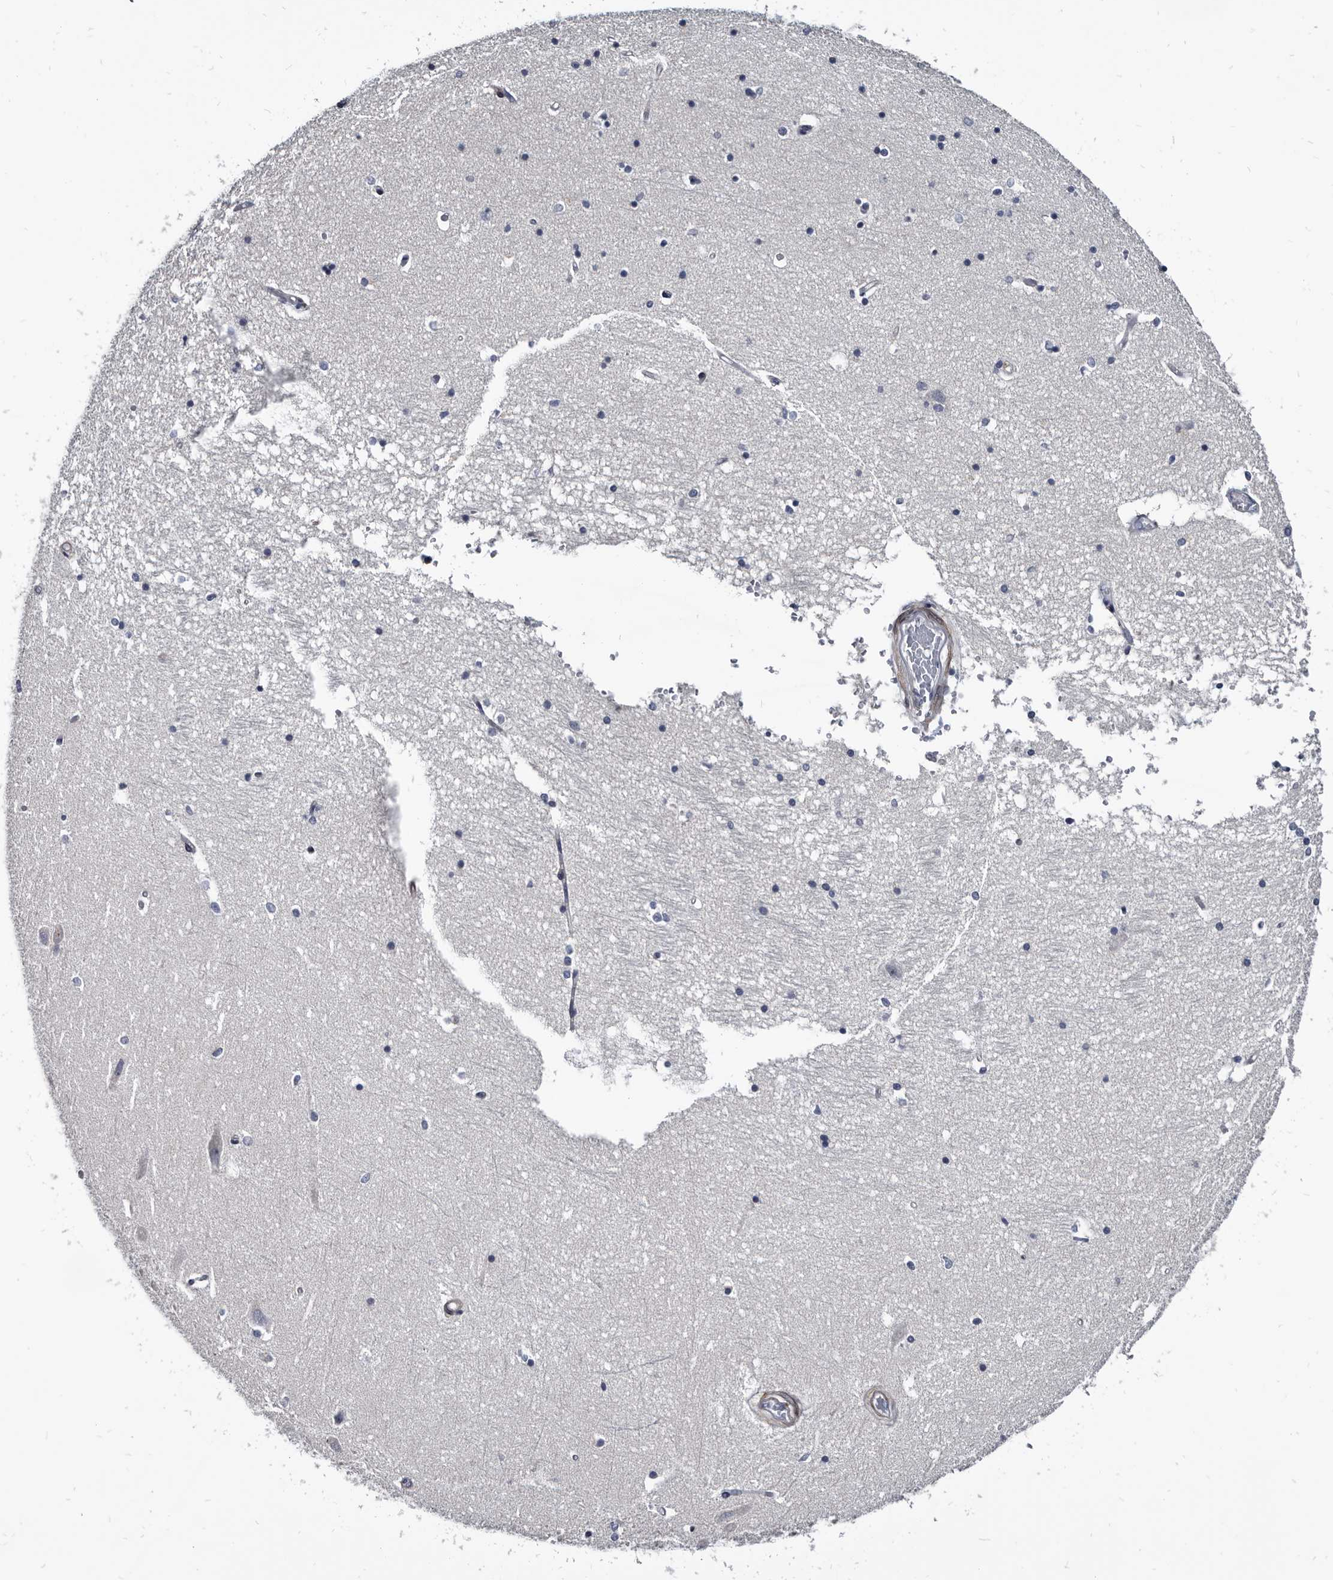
{"staining": {"intensity": "negative", "quantity": "none", "location": "none"}, "tissue": "hippocampus", "cell_type": "Glial cells", "image_type": "normal", "snomed": [{"axis": "morphology", "description": "Normal tissue, NOS"}, {"axis": "topography", "description": "Hippocampus"}], "caption": "Protein analysis of unremarkable hippocampus demonstrates no significant expression in glial cells.", "gene": "PRSS8", "patient": {"sex": "male", "age": 45}}